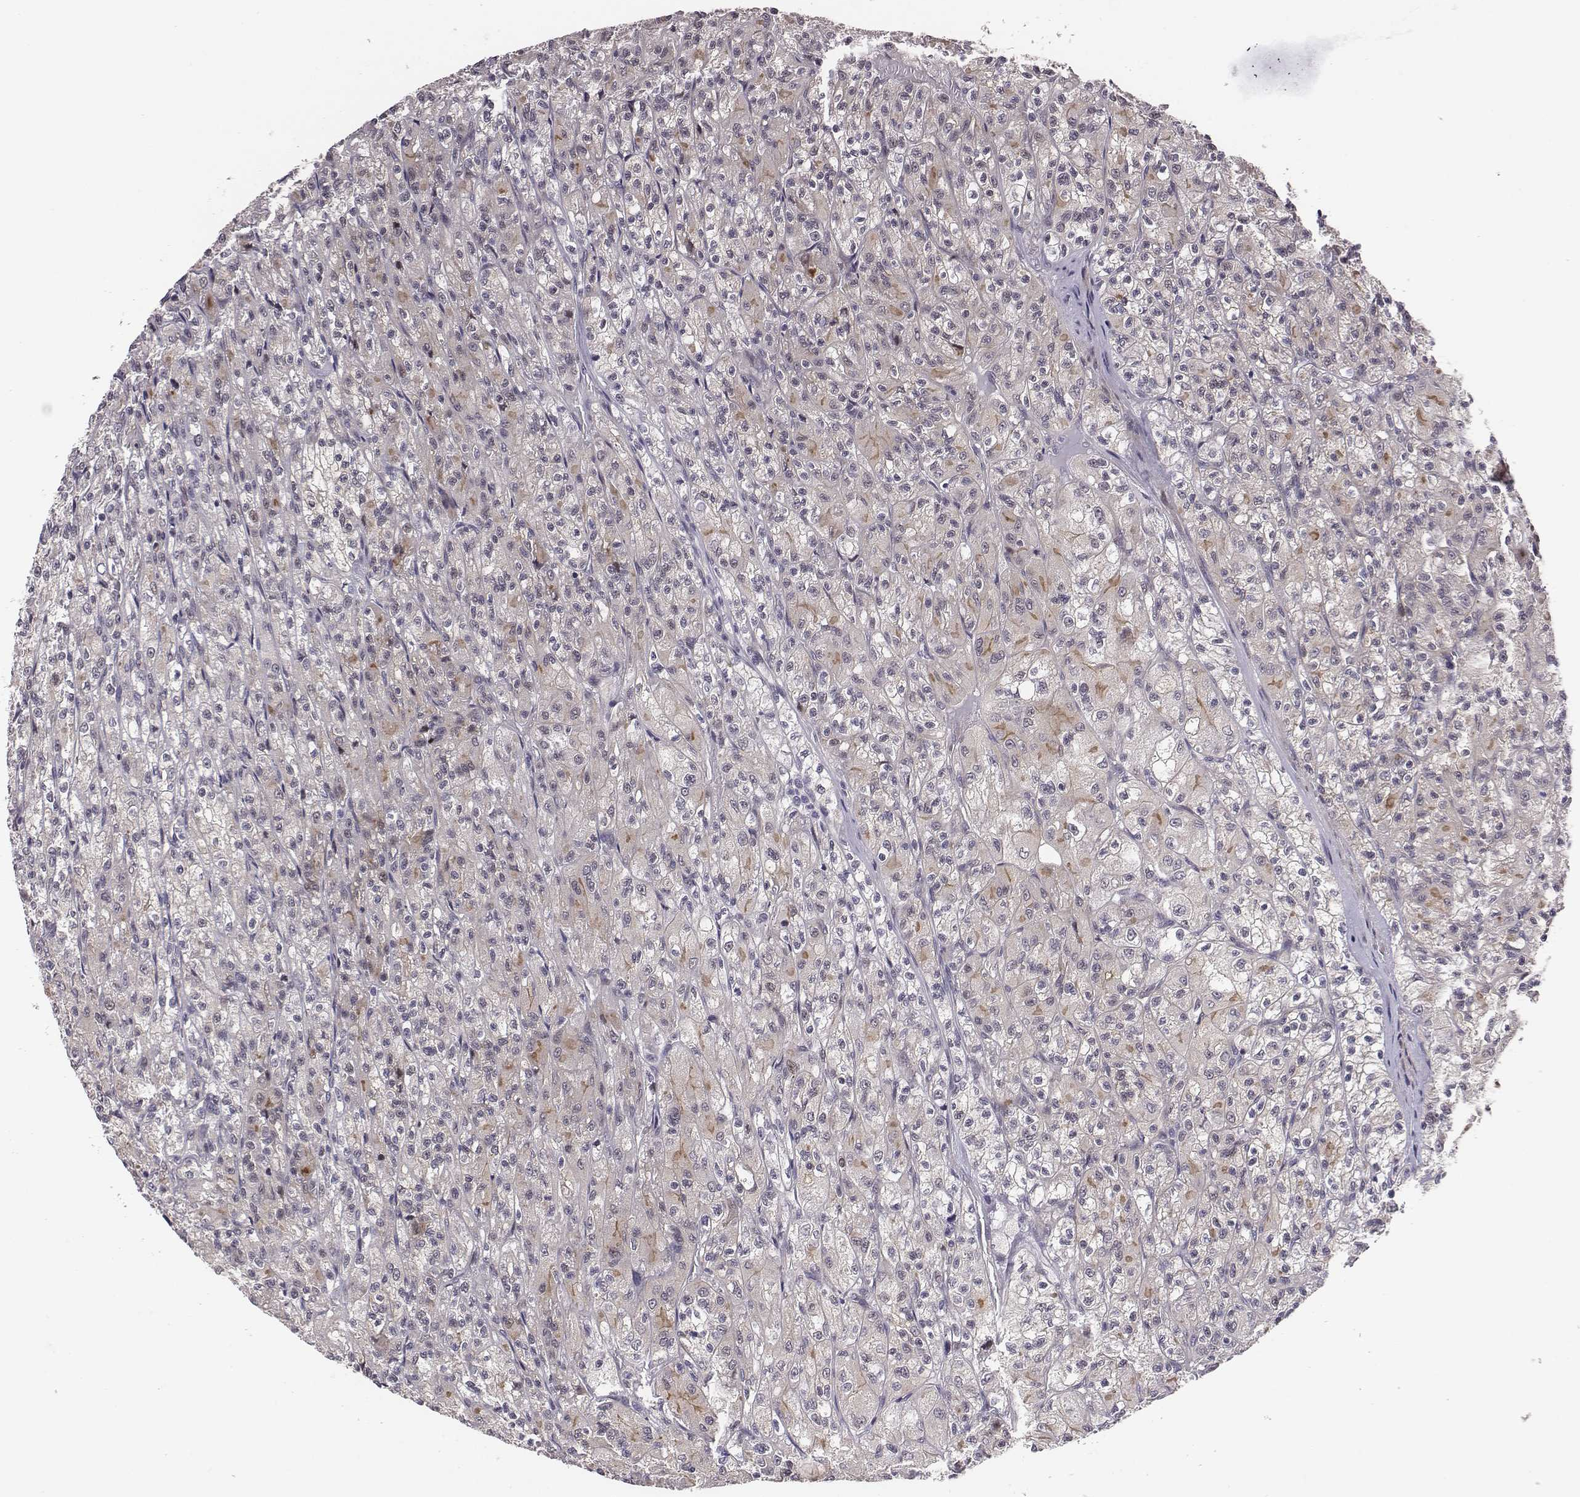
{"staining": {"intensity": "moderate", "quantity": "<25%", "location": "cytoplasmic/membranous"}, "tissue": "renal cancer", "cell_type": "Tumor cells", "image_type": "cancer", "snomed": [{"axis": "morphology", "description": "Adenocarcinoma, NOS"}, {"axis": "topography", "description": "Kidney"}], "caption": "Immunohistochemistry image of renal adenocarcinoma stained for a protein (brown), which displays low levels of moderate cytoplasmic/membranous positivity in about <25% of tumor cells.", "gene": "SMURF2", "patient": {"sex": "female", "age": 70}}